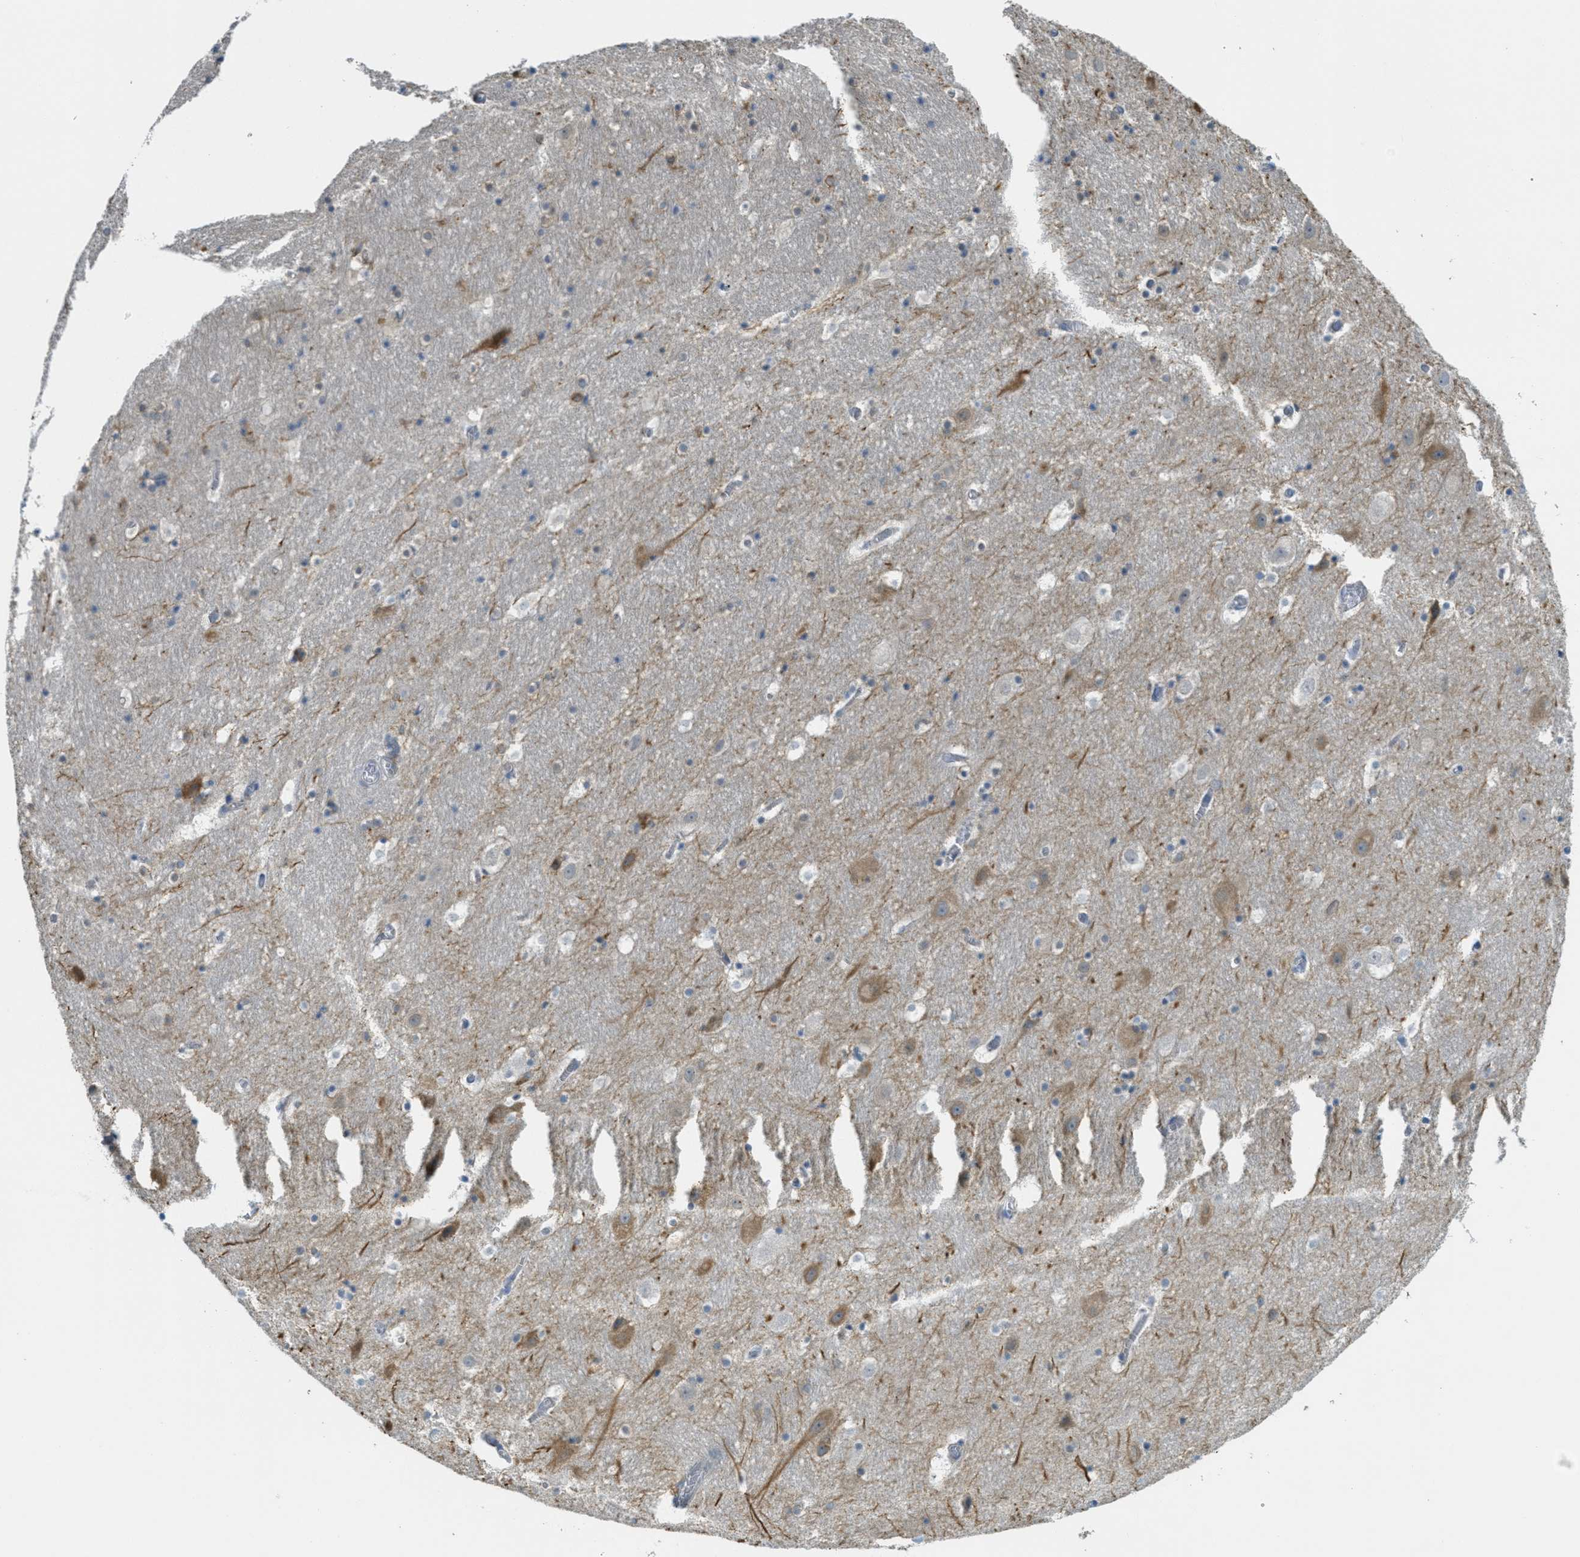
{"staining": {"intensity": "negative", "quantity": "none", "location": "none"}, "tissue": "hippocampus", "cell_type": "Glial cells", "image_type": "normal", "snomed": [{"axis": "morphology", "description": "Normal tissue, NOS"}, {"axis": "topography", "description": "Hippocampus"}], "caption": "This is a photomicrograph of IHC staining of unremarkable hippocampus, which shows no positivity in glial cells.", "gene": "GRIK2", "patient": {"sex": "male", "age": 45}}